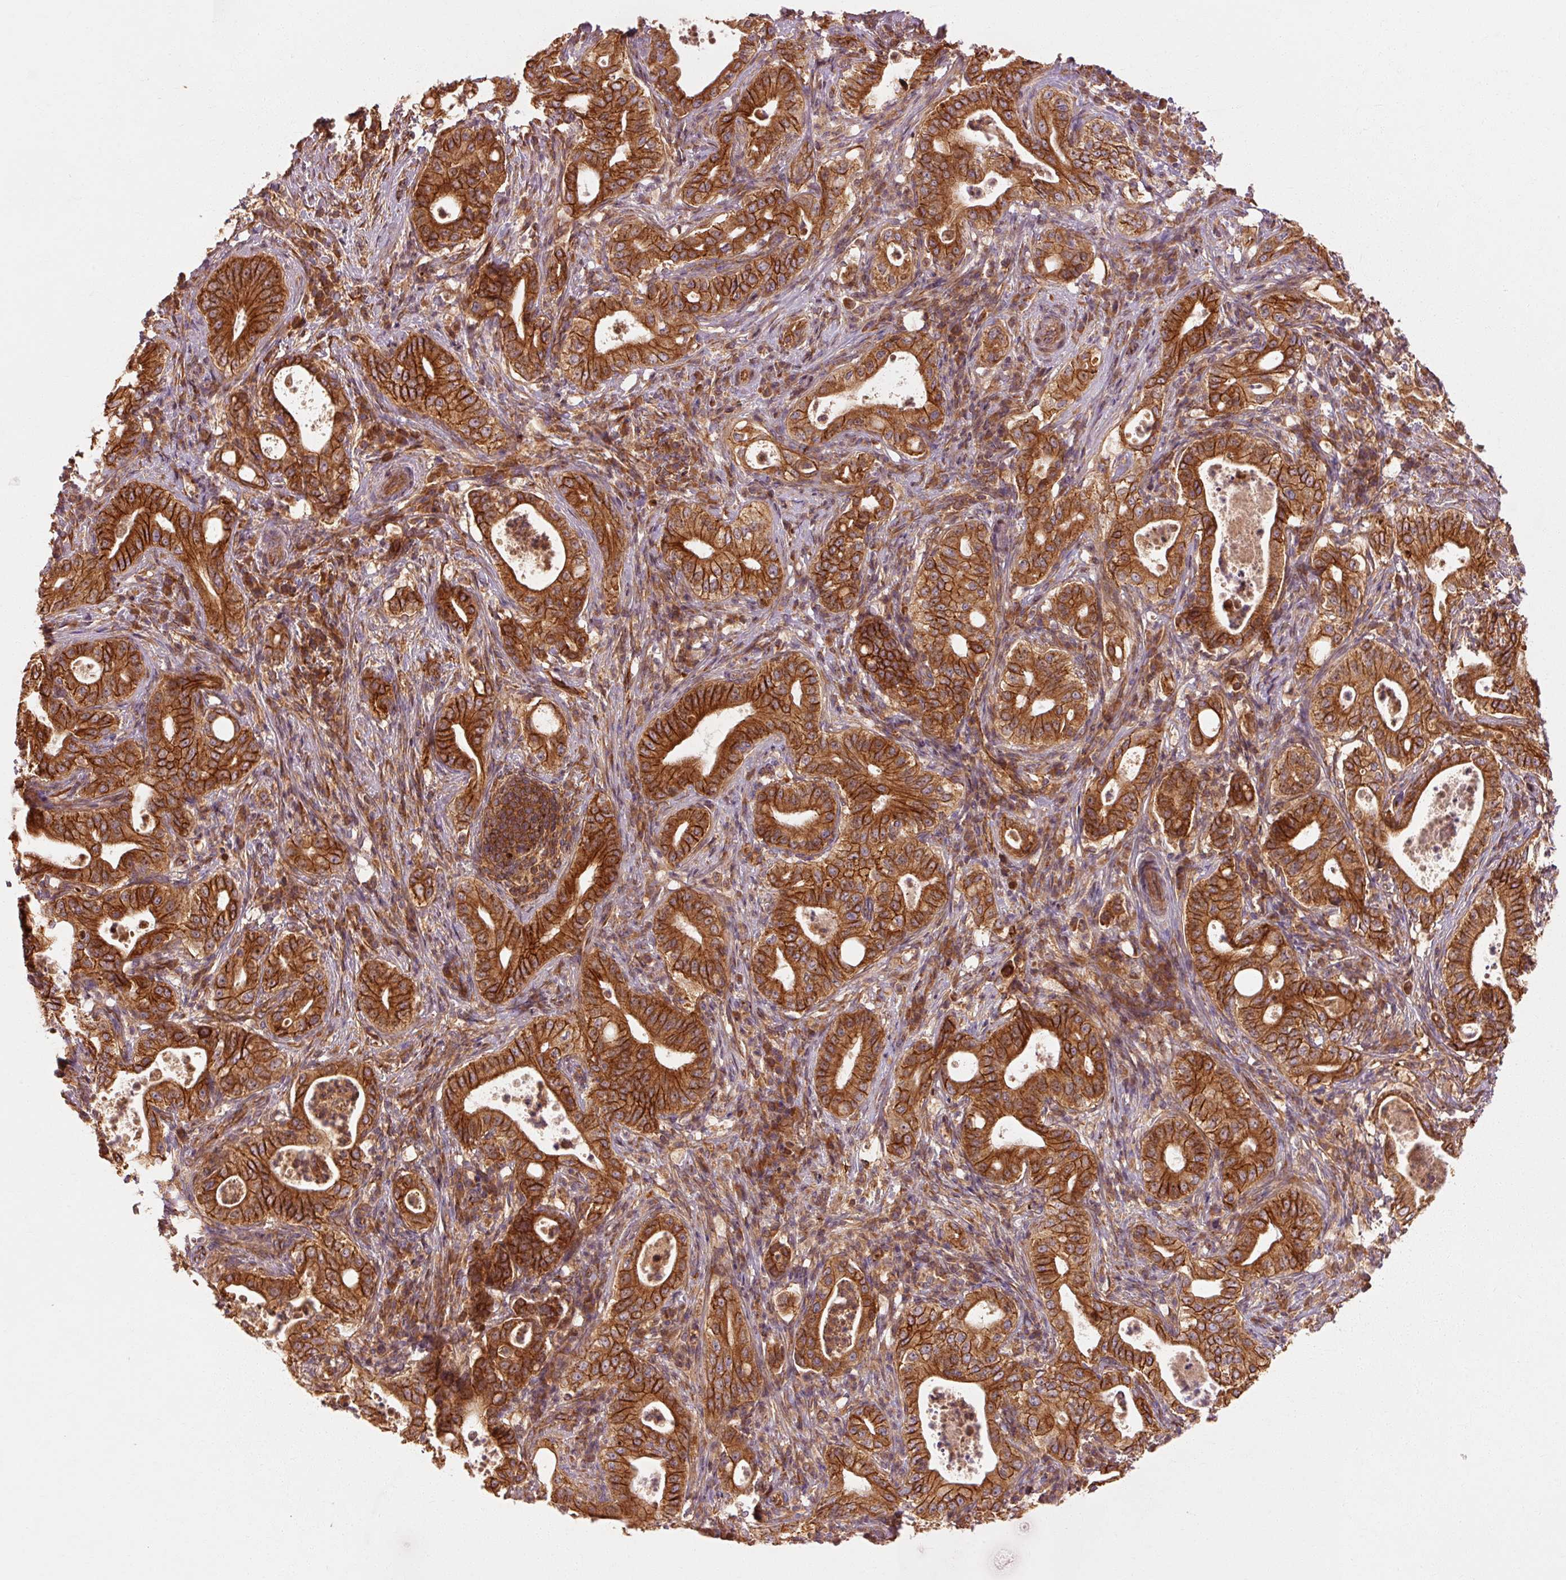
{"staining": {"intensity": "strong", "quantity": ">75%", "location": "cytoplasmic/membranous"}, "tissue": "pancreatic cancer", "cell_type": "Tumor cells", "image_type": "cancer", "snomed": [{"axis": "morphology", "description": "Adenocarcinoma, NOS"}, {"axis": "topography", "description": "Pancreas"}], "caption": "Immunohistochemistry of pancreatic cancer demonstrates high levels of strong cytoplasmic/membranous positivity in about >75% of tumor cells.", "gene": "CTNNA1", "patient": {"sex": "male", "age": 71}}